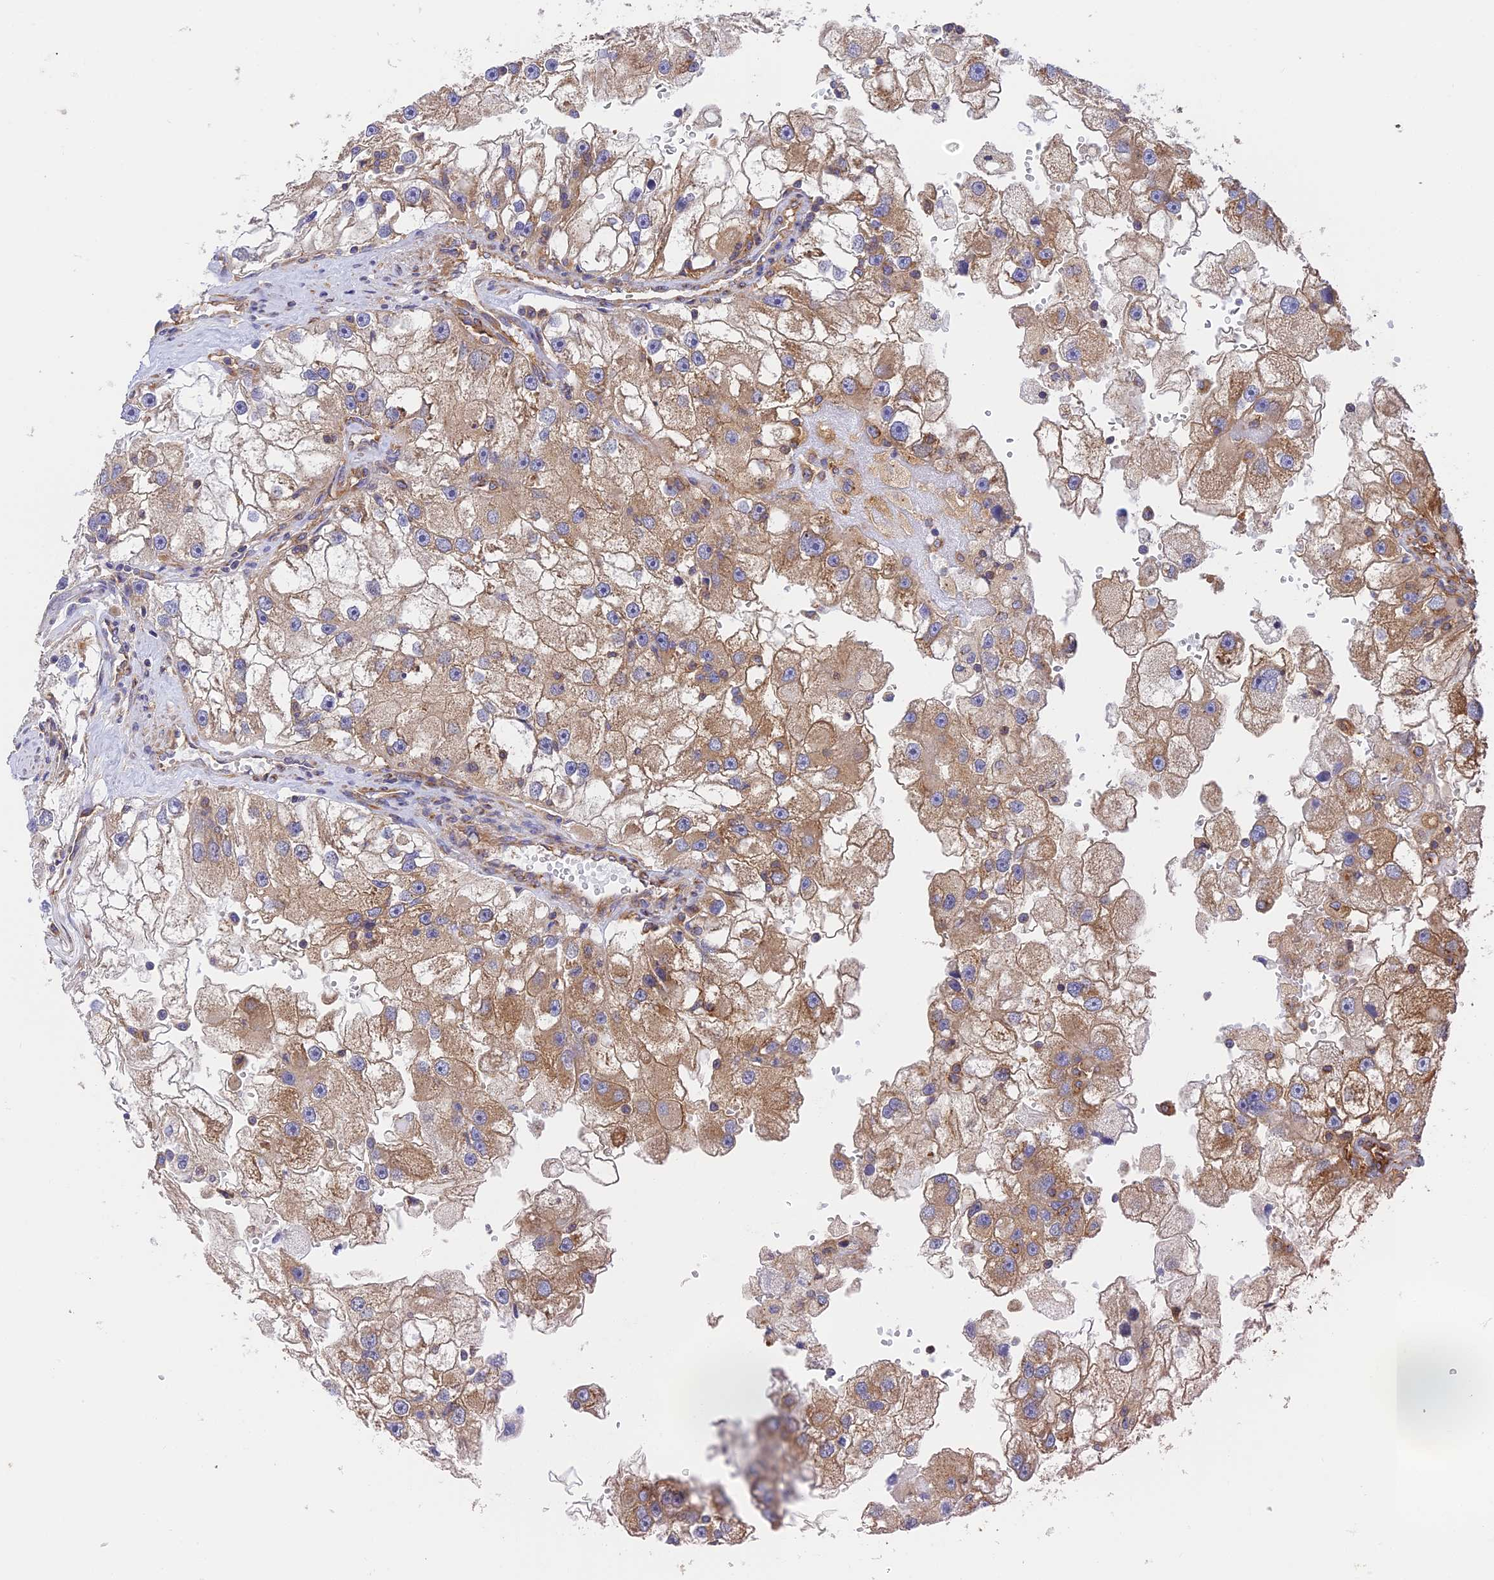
{"staining": {"intensity": "moderate", "quantity": ">75%", "location": "cytoplasmic/membranous"}, "tissue": "renal cancer", "cell_type": "Tumor cells", "image_type": "cancer", "snomed": [{"axis": "morphology", "description": "Adenocarcinoma, NOS"}, {"axis": "topography", "description": "Kidney"}], "caption": "Tumor cells display medium levels of moderate cytoplasmic/membranous positivity in about >75% of cells in human renal cancer (adenocarcinoma).", "gene": "DCTN2", "patient": {"sex": "male", "age": 63}}